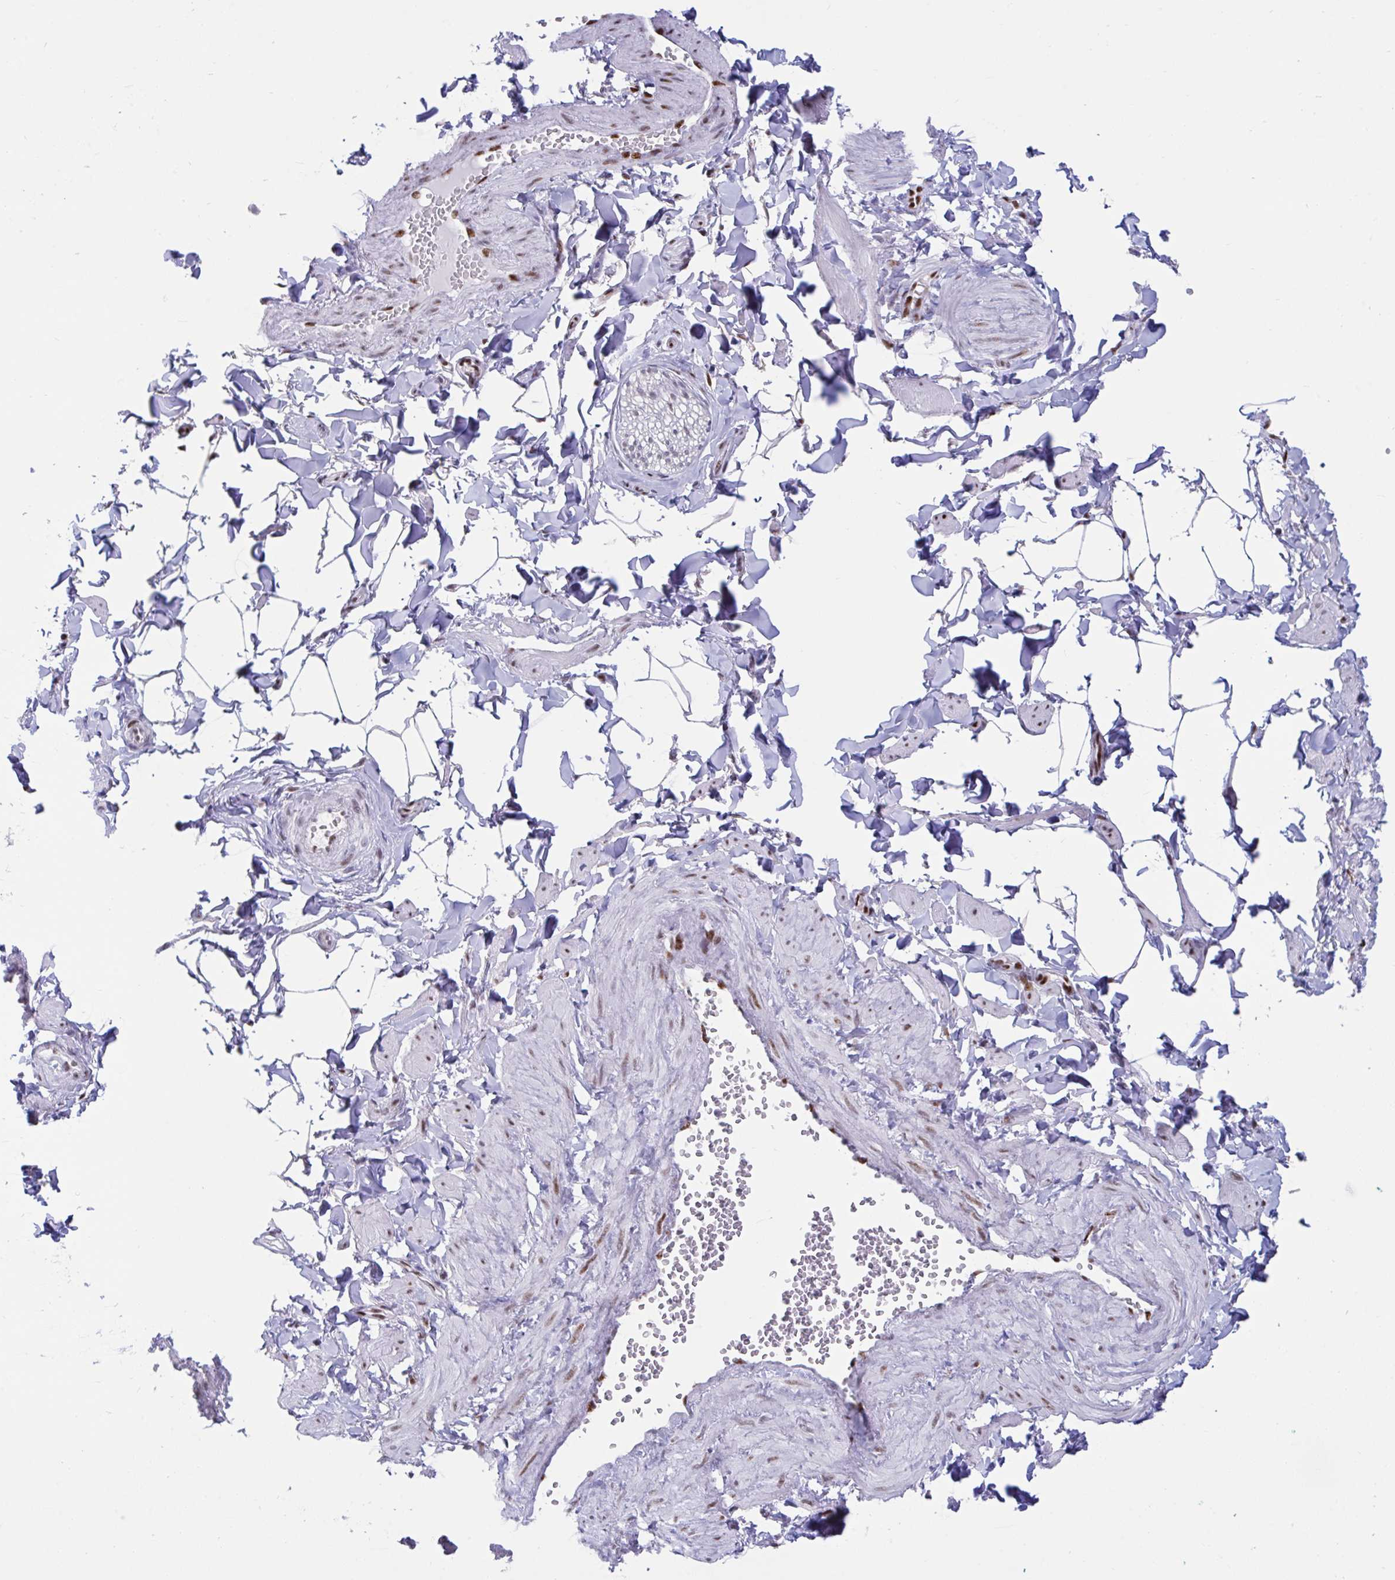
{"staining": {"intensity": "moderate", "quantity": "25%-75%", "location": "nuclear"}, "tissue": "adipose tissue", "cell_type": "Adipocytes", "image_type": "normal", "snomed": [{"axis": "morphology", "description": "Normal tissue, NOS"}, {"axis": "topography", "description": "Epididymis"}, {"axis": "topography", "description": "Peripheral nerve tissue"}], "caption": "Protein analysis of normal adipose tissue exhibits moderate nuclear expression in approximately 25%-75% of adipocytes.", "gene": "IKZF2", "patient": {"sex": "male", "age": 32}}